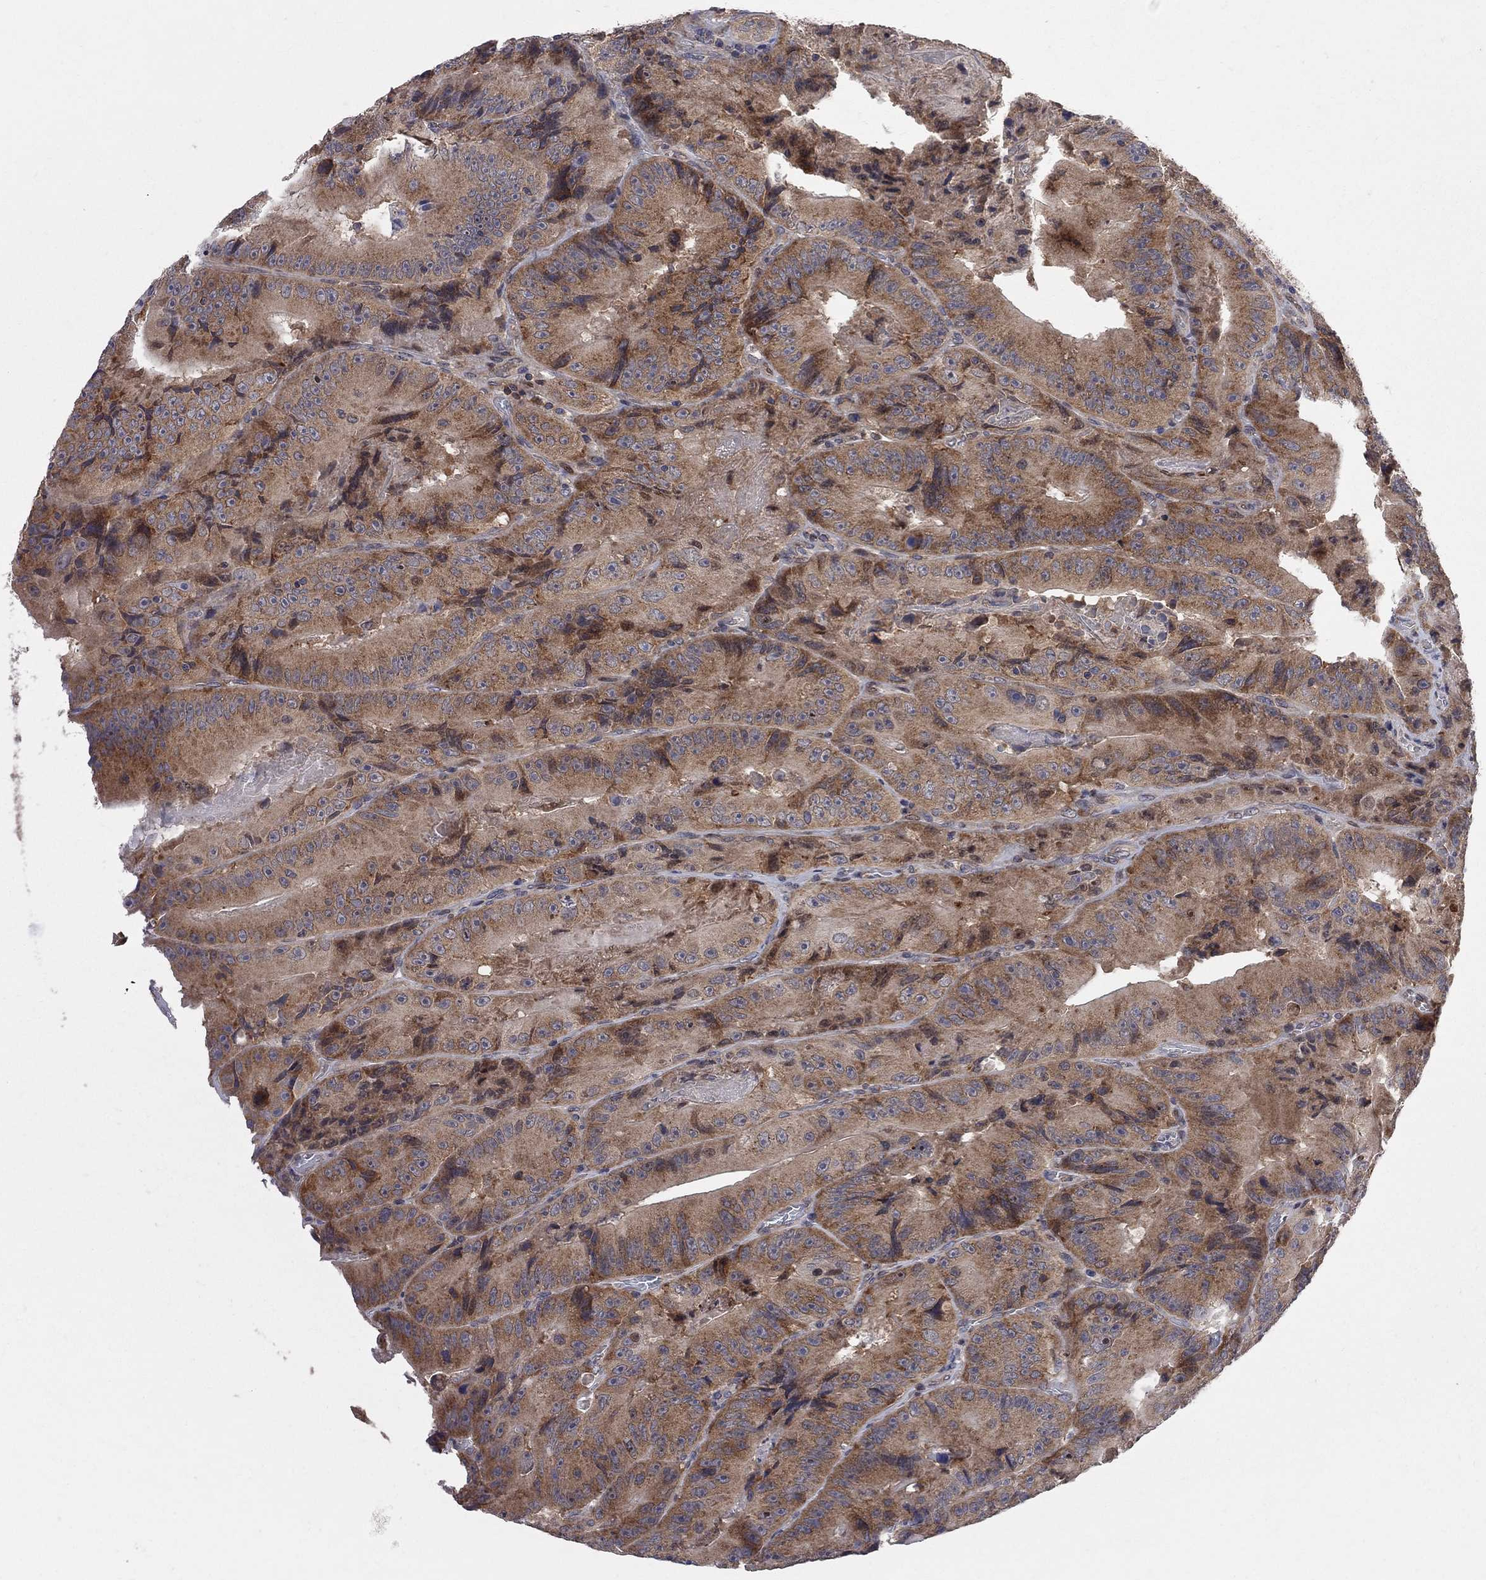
{"staining": {"intensity": "moderate", "quantity": ">75%", "location": "cytoplasmic/membranous"}, "tissue": "colorectal cancer", "cell_type": "Tumor cells", "image_type": "cancer", "snomed": [{"axis": "morphology", "description": "Adenocarcinoma, NOS"}, {"axis": "topography", "description": "Colon"}], "caption": "Tumor cells demonstrate medium levels of moderate cytoplasmic/membranous staining in about >75% of cells in human colorectal cancer.", "gene": "CNOT11", "patient": {"sex": "female", "age": 86}}